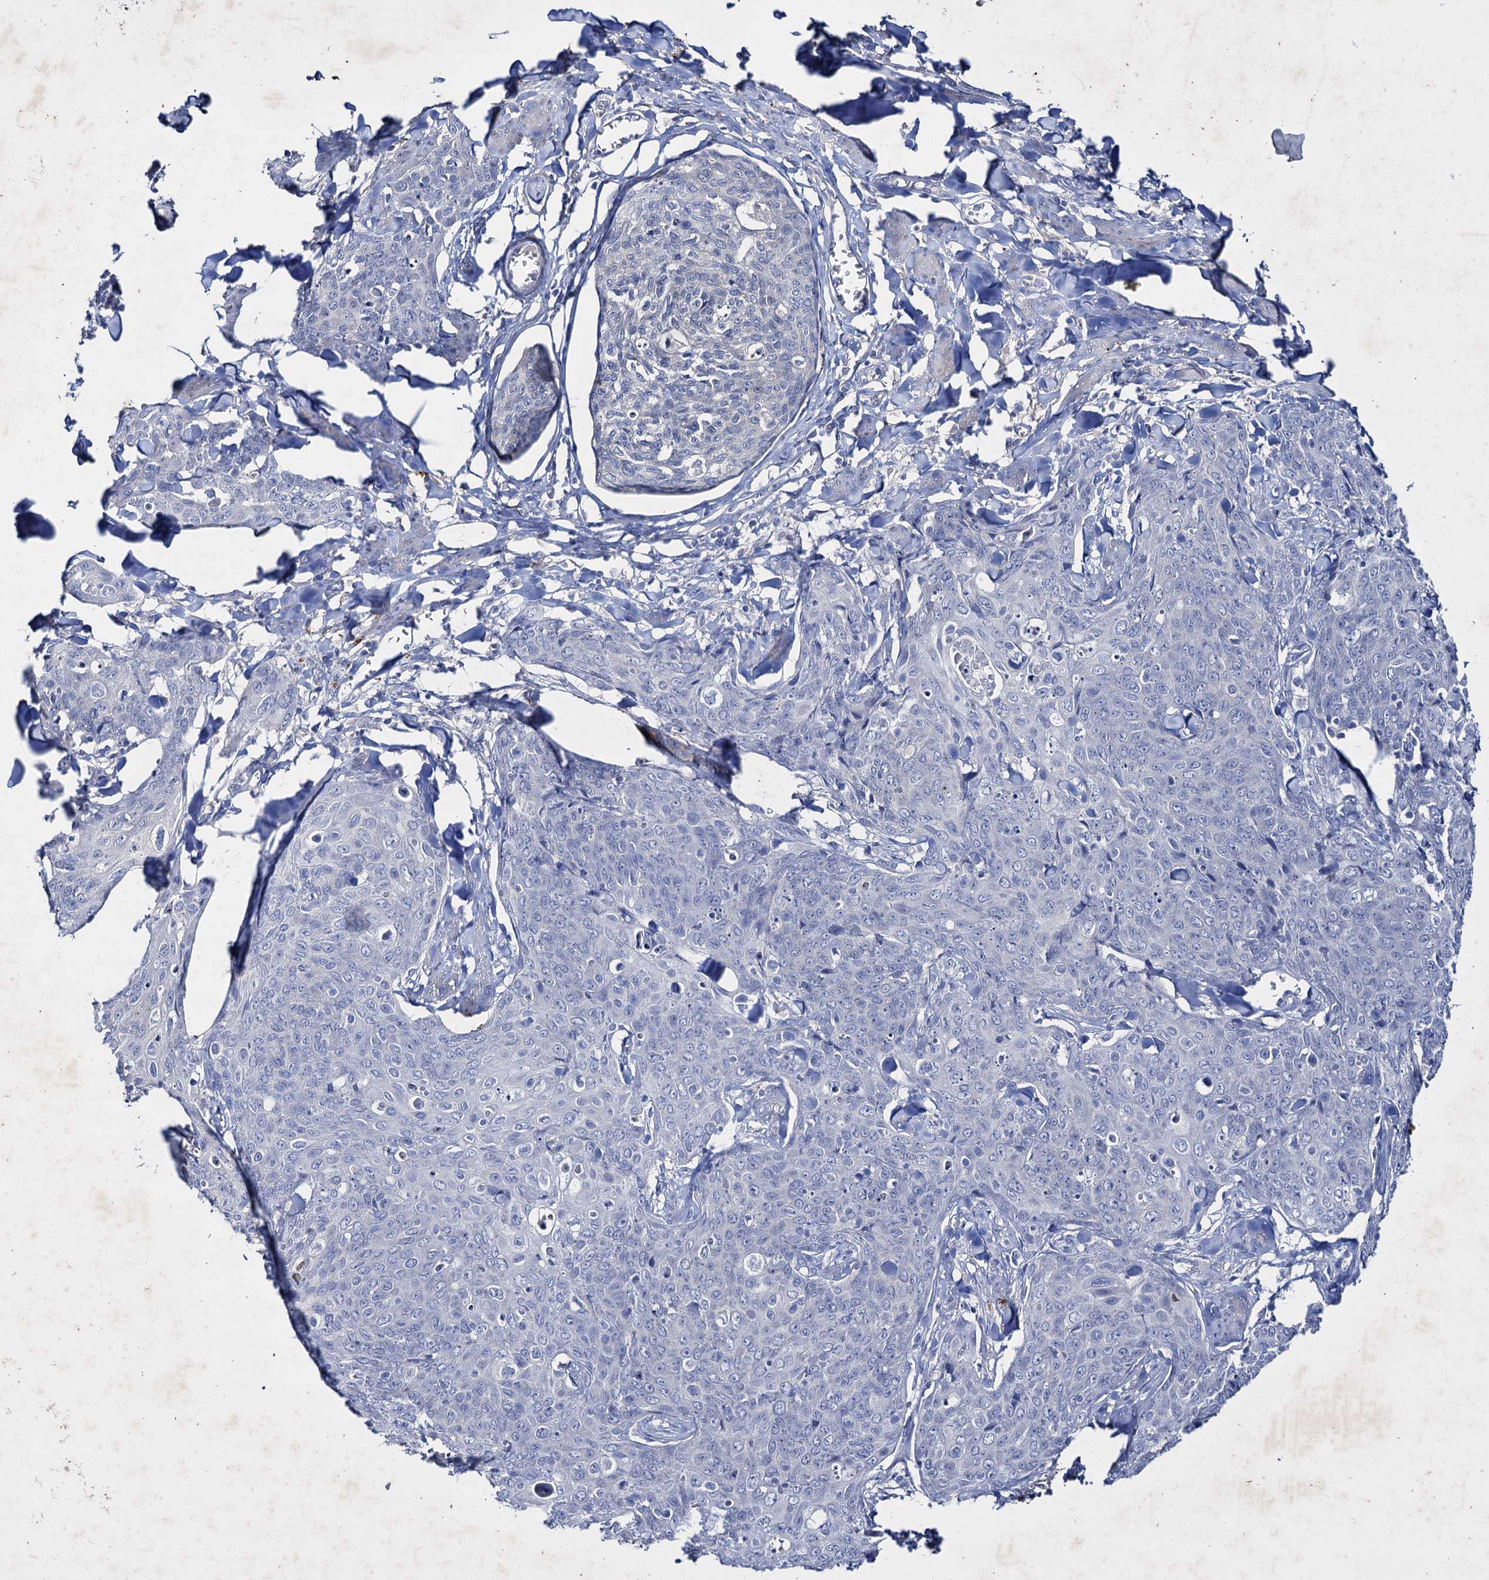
{"staining": {"intensity": "negative", "quantity": "none", "location": "none"}, "tissue": "skin cancer", "cell_type": "Tumor cells", "image_type": "cancer", "snomed": [{"axis": "morphology", "description": "Squamous cell carcinoma, NOS"}, {"axis": "topography", "description": "Skin"}, {"axis": "topography", "description": "Vulva"}], "caption": "A high-resolution histopathology image shows immunohistochemistry staining of skin cancer (squamous cell carcinoma), which exhibits no significant positivity in tumor cells.", "gene": "LYZL4", "patient": {"sex": "female", "age": 85}}